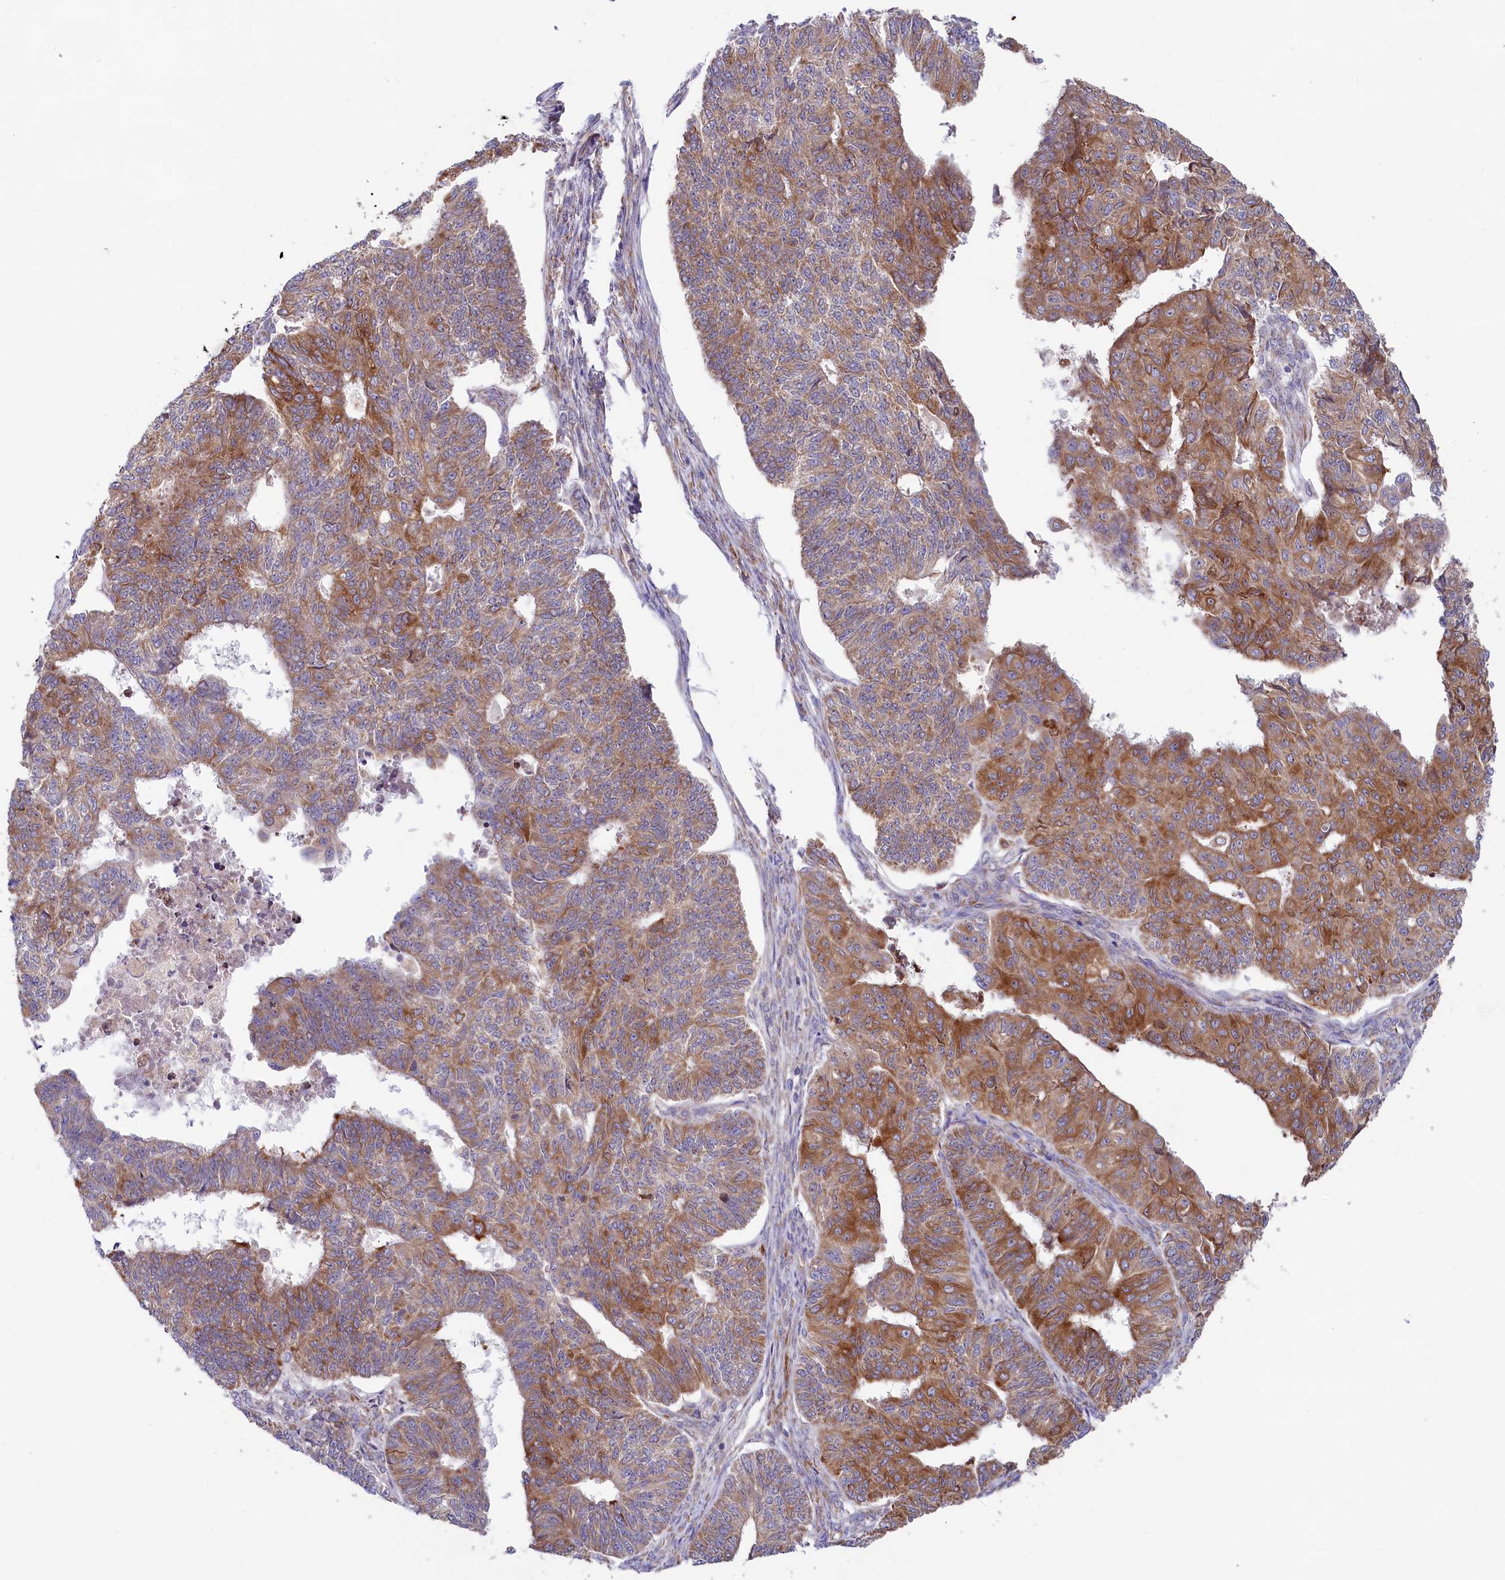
{"staining": {"intensity": "moderate", "quantity": ">75%", "location": "cytoplasmic/membranous"}, "tissue": "endometrial cancer", "cell_type": "Tumor cells", "image_type": "cancer", "snomed": [{"axis": "morphology", "description": "Adenocarcinoma, NOS"}, {"axis": "topography", "description": "Endometrium"}], "caption": "There is medium levels of moderate cytoplasmic/membranous expression in tumor cells of adenocarcinoma (endometrial), as demonstrated by immunohistochemical staining (brown color).", "gene": "CHID1", "patient": {"sex": "female", "age": 32}}